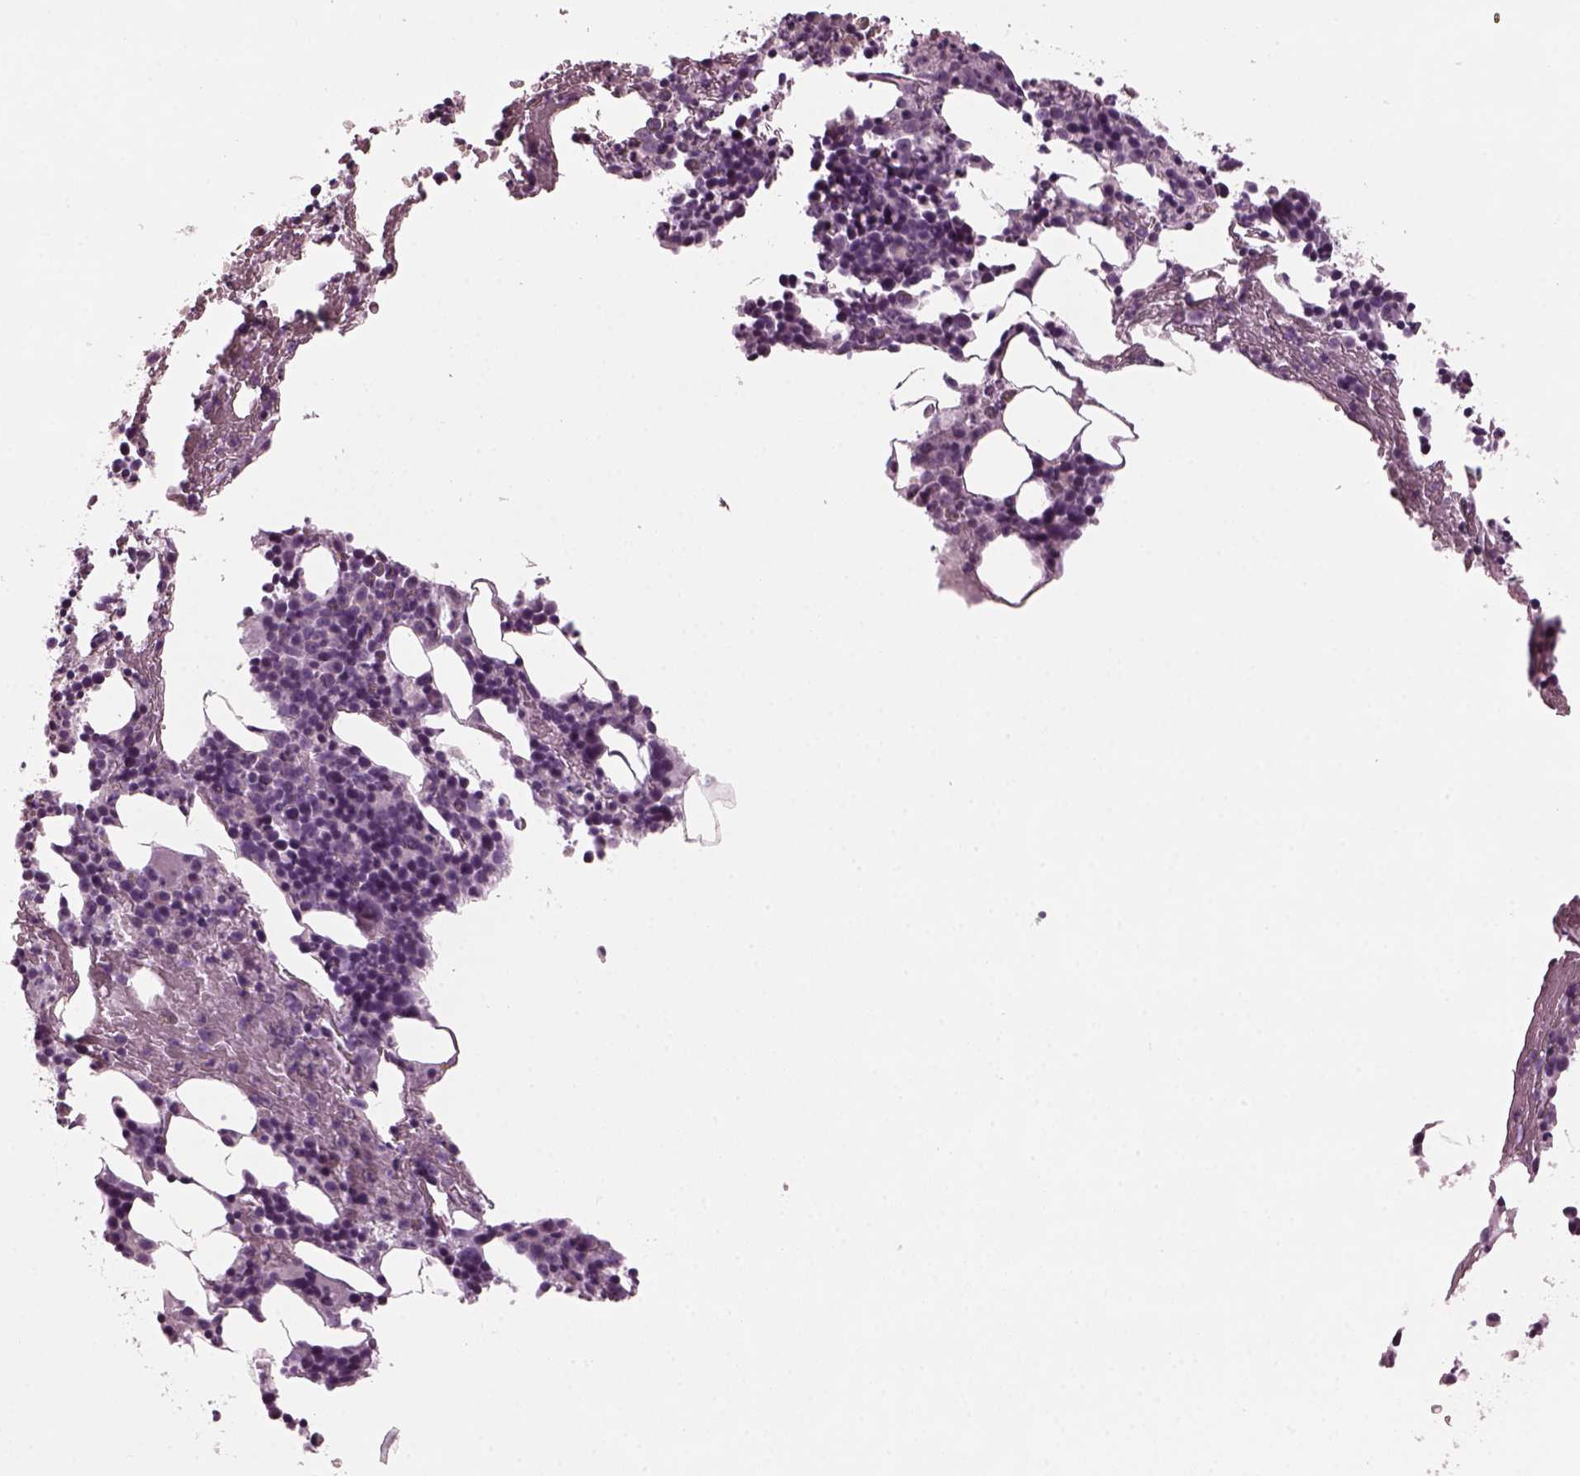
{"staining": {"intensity": "negative", "quantity": "none", "location": "none"}, "tissue": "bone marrow", "cell_type": "Hematopoietic cells", "image_type": "normal", "snomed": [{"axis": "morphology", "description": "Normal tissue, NOS"}, {"axis": "topography", "description": "Bone marrow"}], "caption": "Immunohistochemistry histopathology image of unremarkable bone marrow: bone marrow stained with DAB displays no significant protein expression in hematopoietic cells.", "gene": "DPYSL5", "patient": {"sex": "male", "age": 72}}